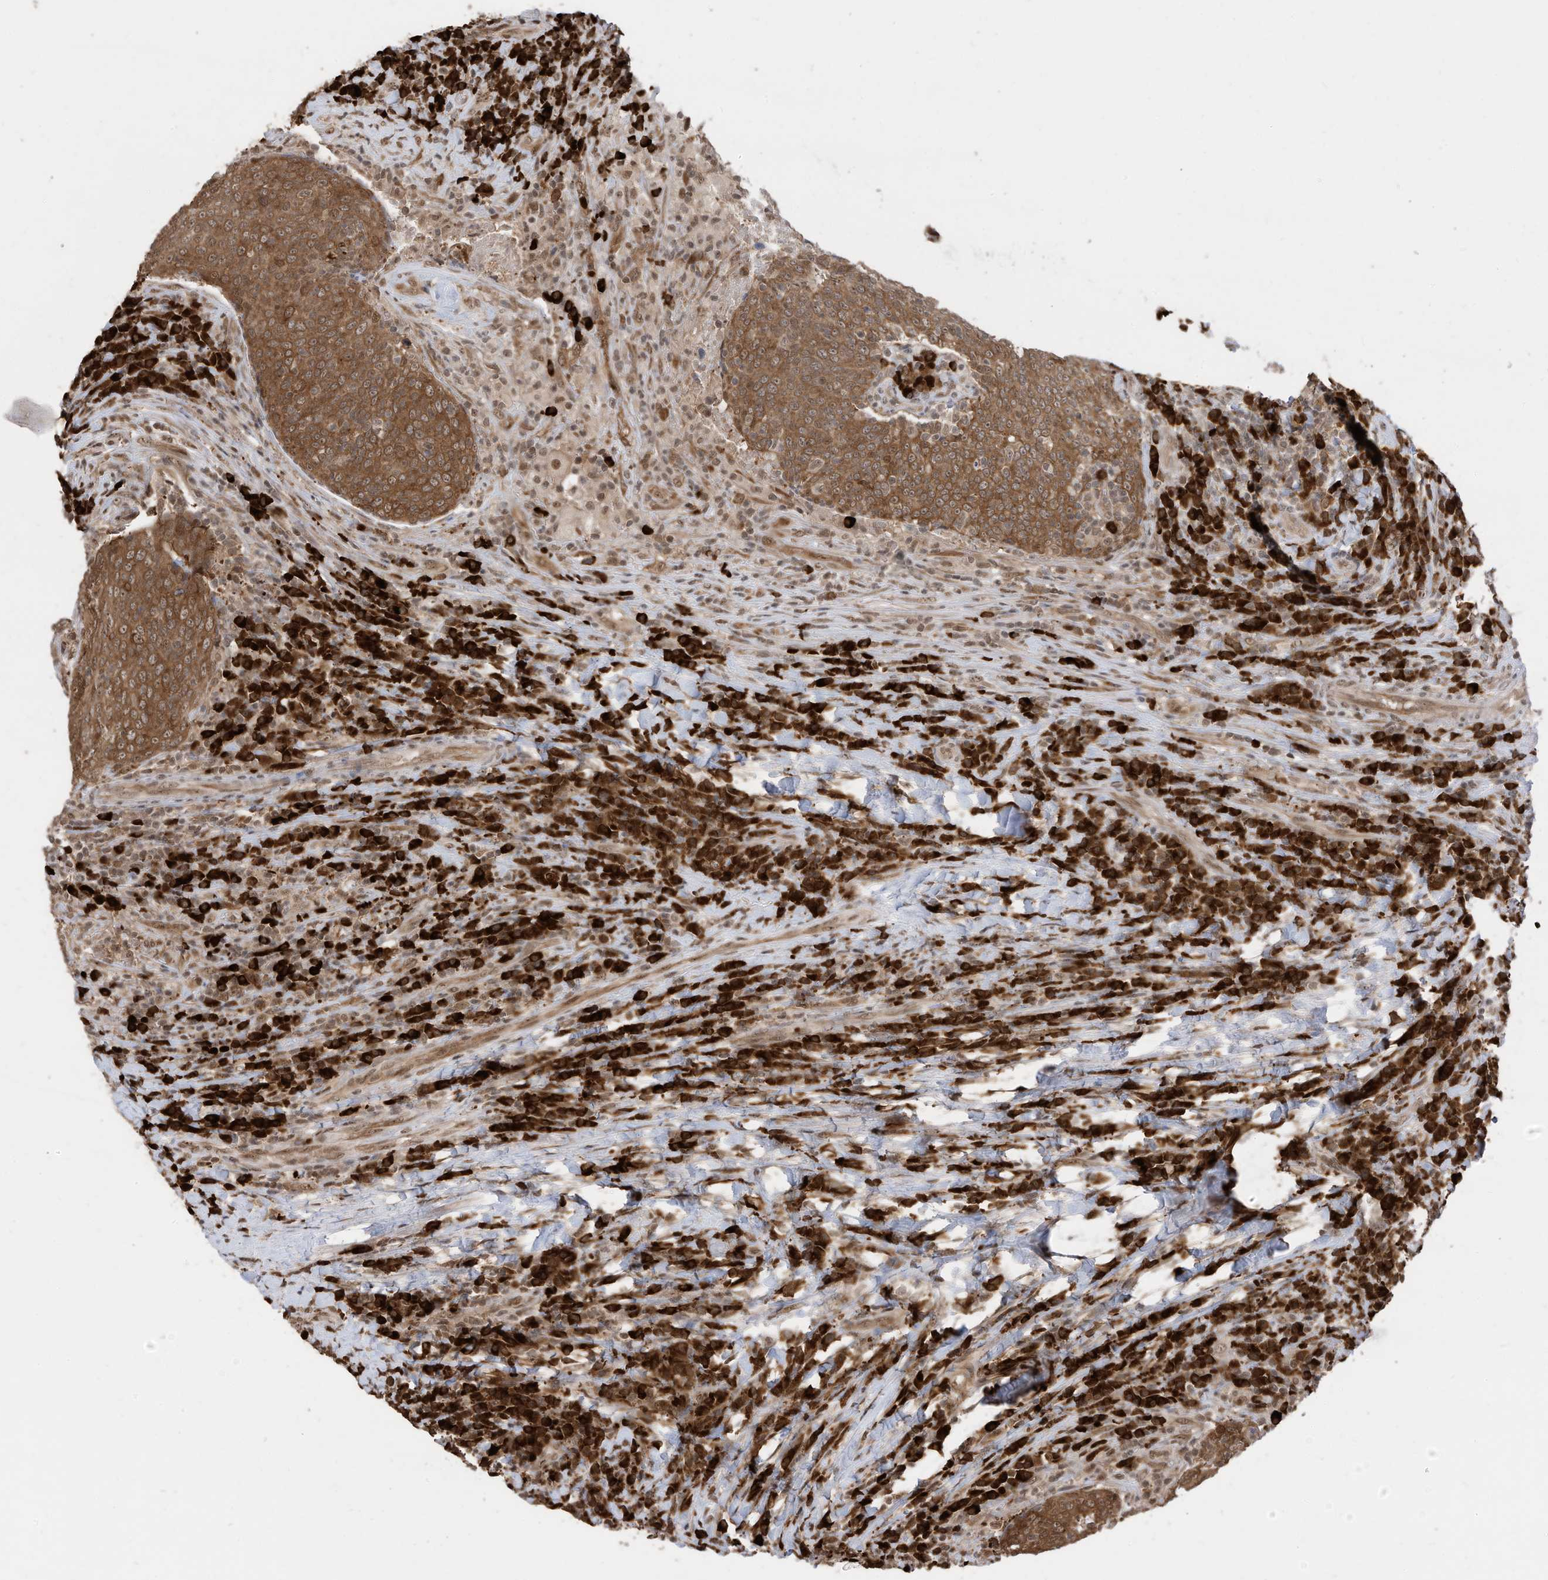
{"staining": {"intensity": "moderate", "quantity": ">75%", "location": "cytoplasmic/membranous"}, "tissue": "head and neck cancer", "cell_type": "Tumor cells", "image_type": "cancer", "snomed": [{"axis": "morphology", "description": "Squamous cell carcinoma, NOS"}, {"axis": "morphology", "description": "Squamous cell carcinoma, metastatic, NOS"}, {"axis": "topography", "description": "Lymph node"}, {"axis": "topography", "description": "Head-Neck"}], "caption": "The histopathology image shows staining of squamous cell carcinoma (head and neck), revealing moderate cytoplasmic/membranous protein positivity (brown color) within tumor cells.", "gene": "ZNF195", "patient": {"sex": "male", "age": 62}}